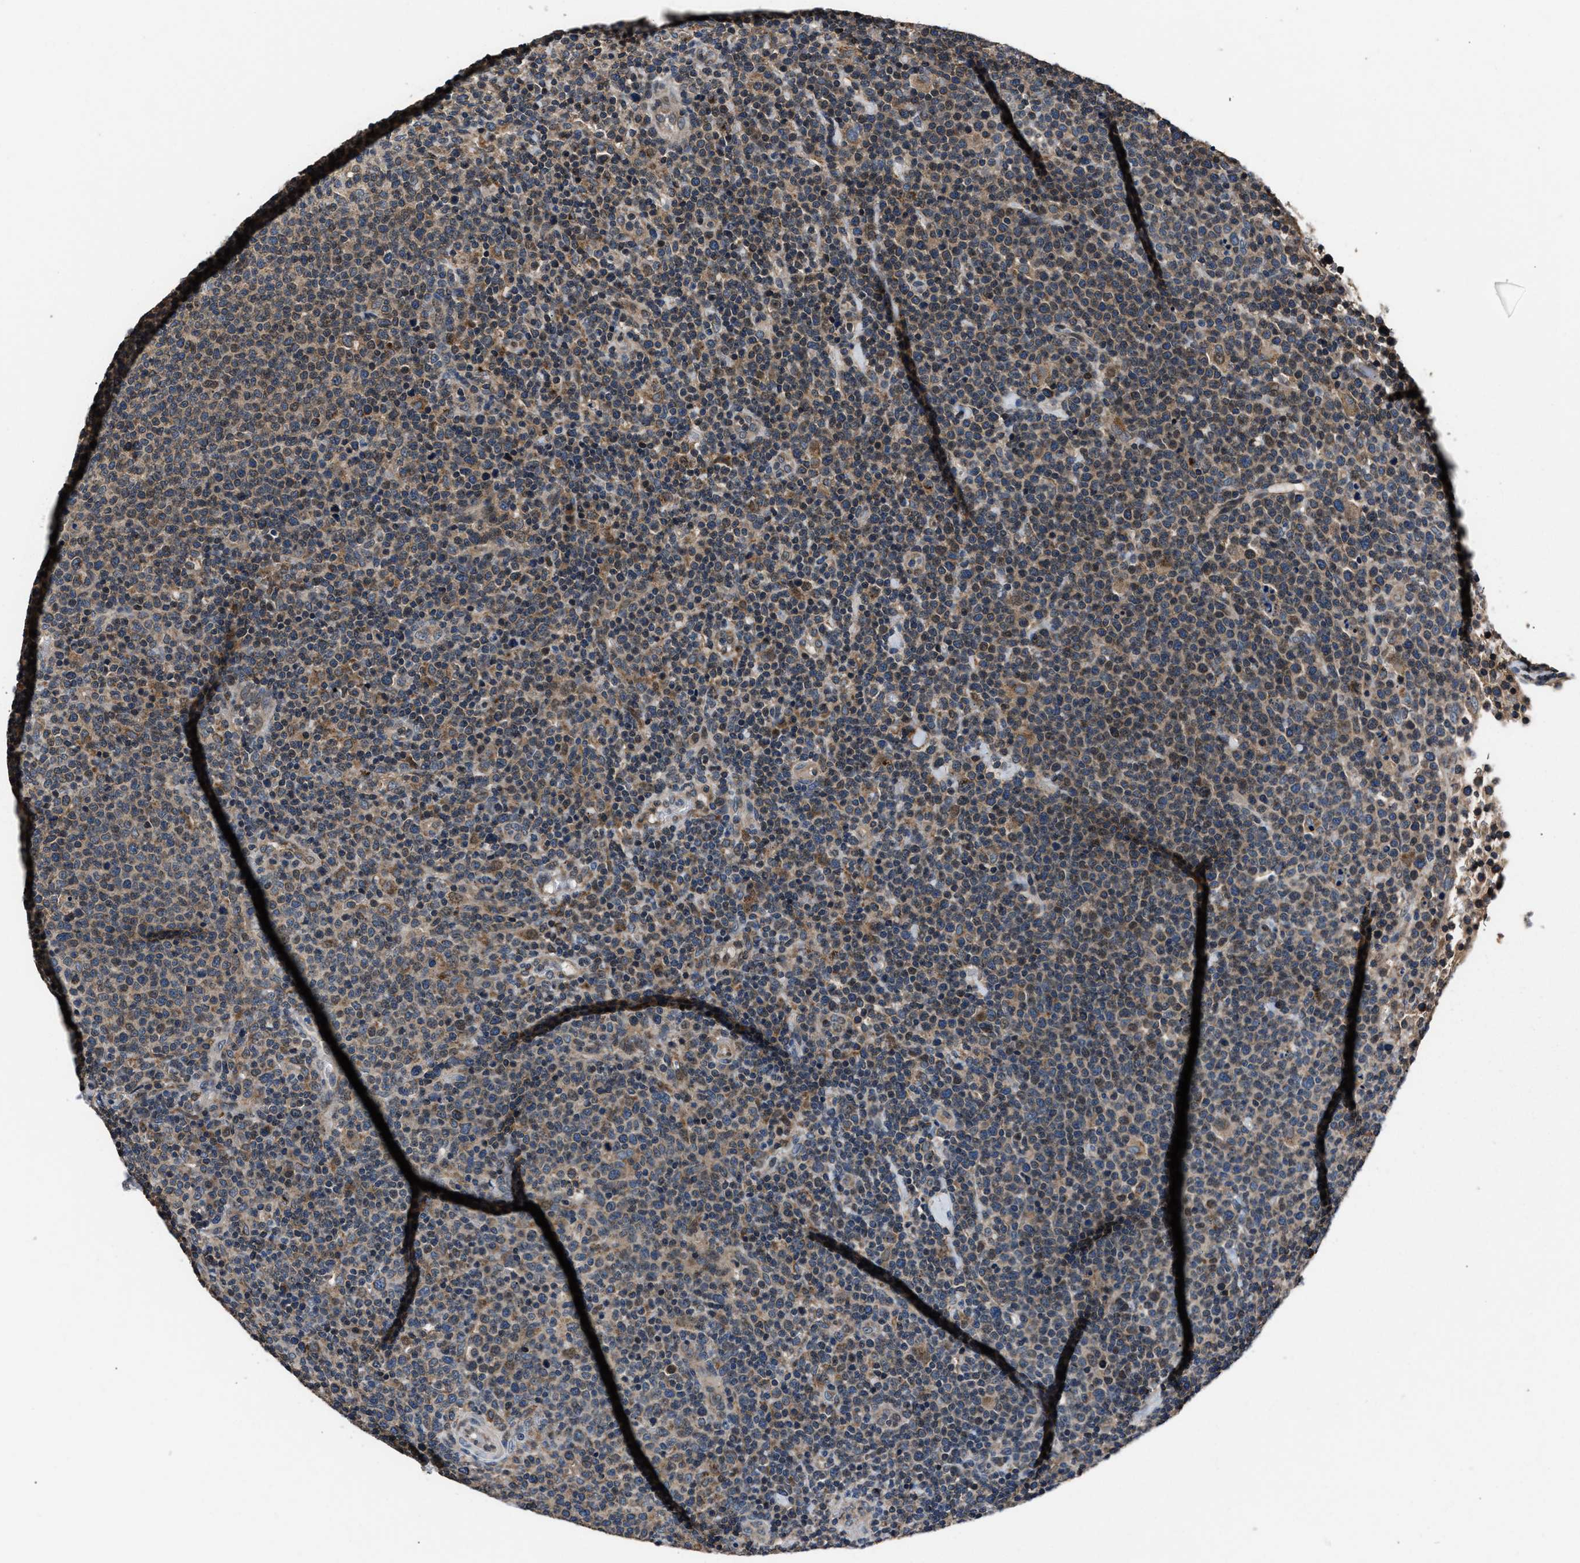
{"staining": {"intensity": "moderate", "quantity": ">75%", "location": "cytoplasmic/membranous"}, "tissue": "lymphoma", "cell_type": "Tumor cells", "image_type": "cancer", "snomed": [{"axis": "morphology", "description": "Malignant lymphoma, non-Hodgkin's type, High grade"}, {"axis": "topography", "description": "Lymph node"}], "caption": "An immunohistochemistry image of tumor tissue is shown. Protein staining in brown highlights moderate cytoplasmic/membranous positivity in high-grade malignant lymphoma, non-Hodgkin's type within tumor cells.", "gene": "TNRC18", "patient": {"sex": "male", "age": 61}}